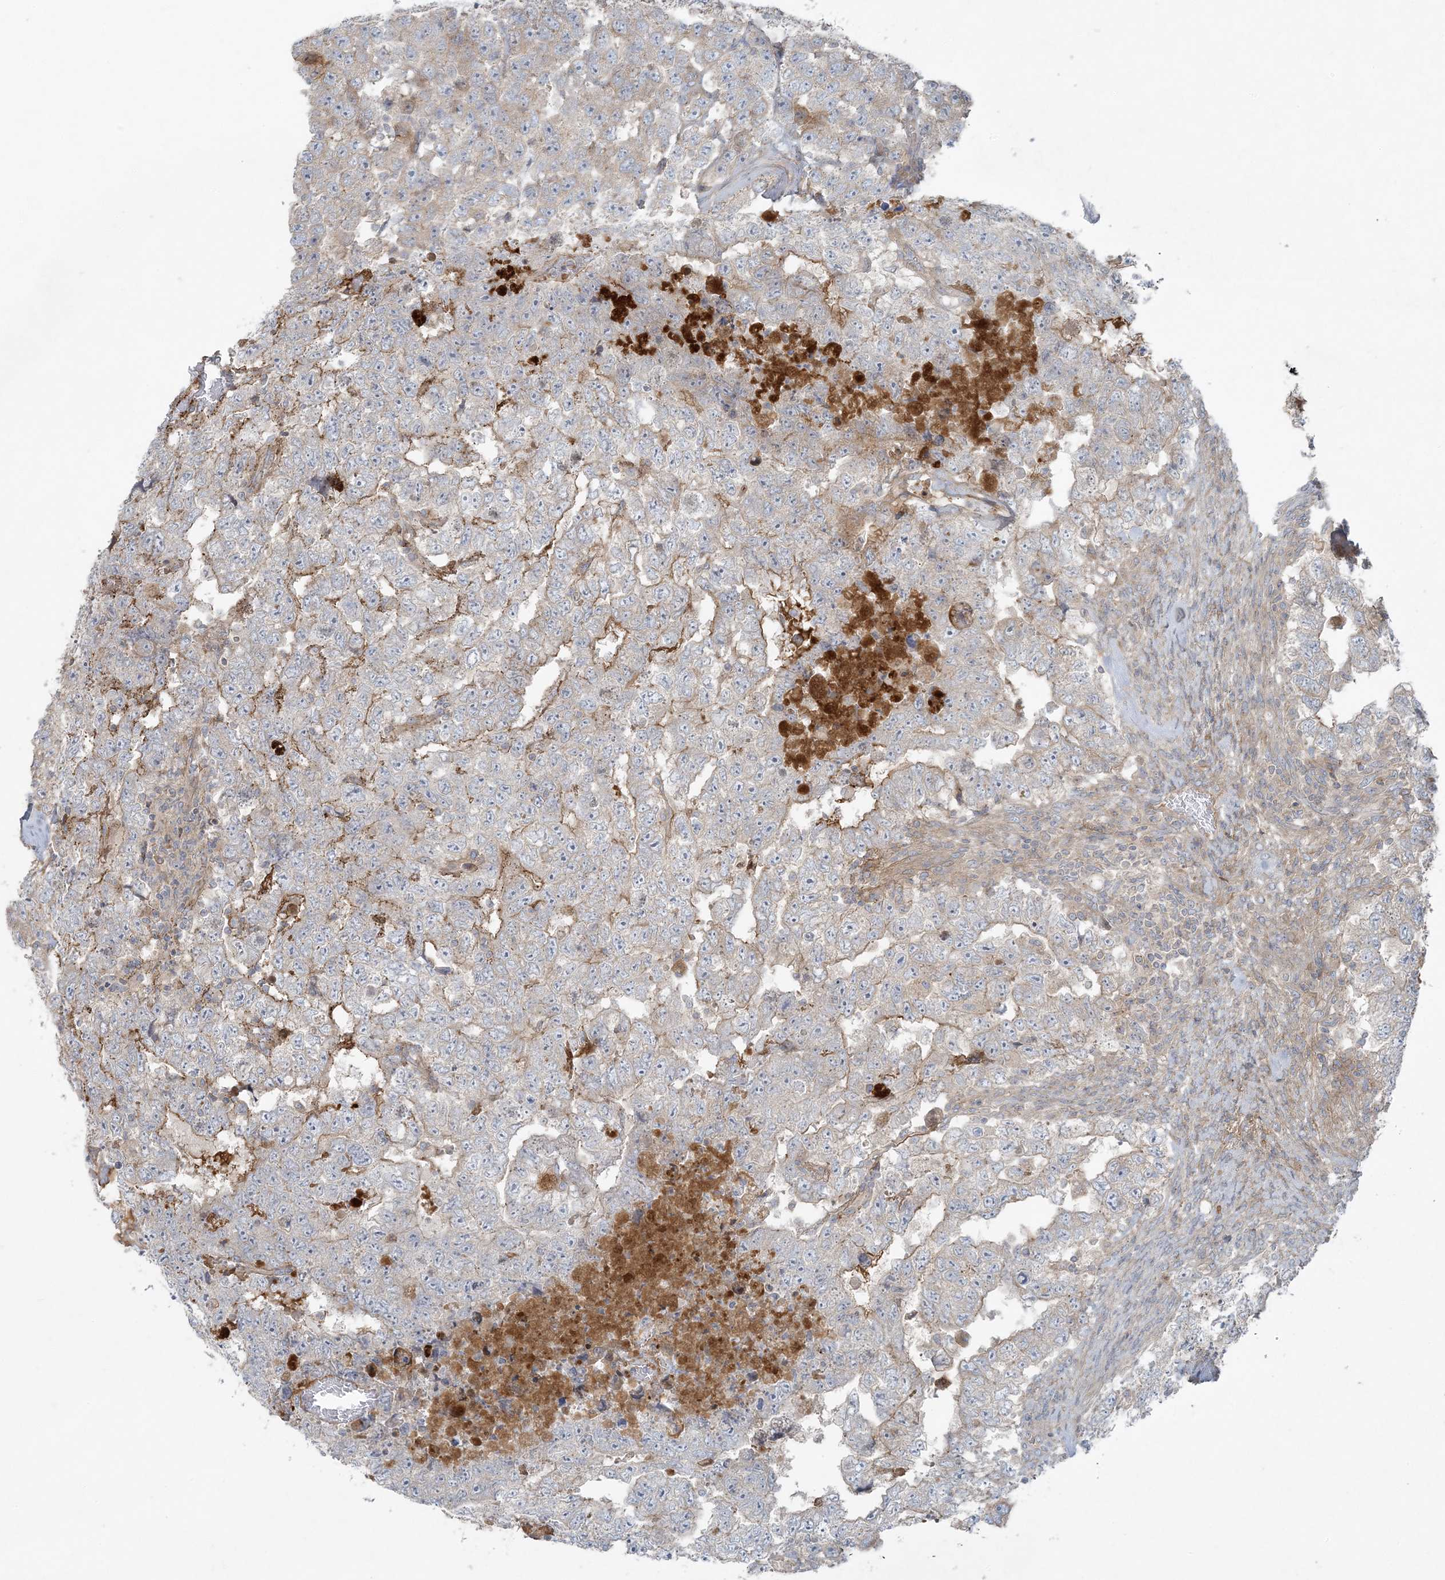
{"staining": {"intensity": "moderate", "quantity": "<25%", "location": "cytoplasmic/membranous"}, "tissue": "testis cancer", "cell_type": "Tumor cells", "image_type": "cancer", "snomed": [{"axis": "morphology", "description": "Carcinoma, Embryonal, NOS"}, {"axis": "topography", "description": "Testis"}], "caption": "IHC photomicrograph of human testis cancer (embryonal carcinoma) stained for a protein (brown), which demonstrates low levels of moderate cytoplasmic/membranous positivity in about <25% of tumor cells.", "gene": "PIK3R4", "patient": {"sex": "male", "age": 36}}